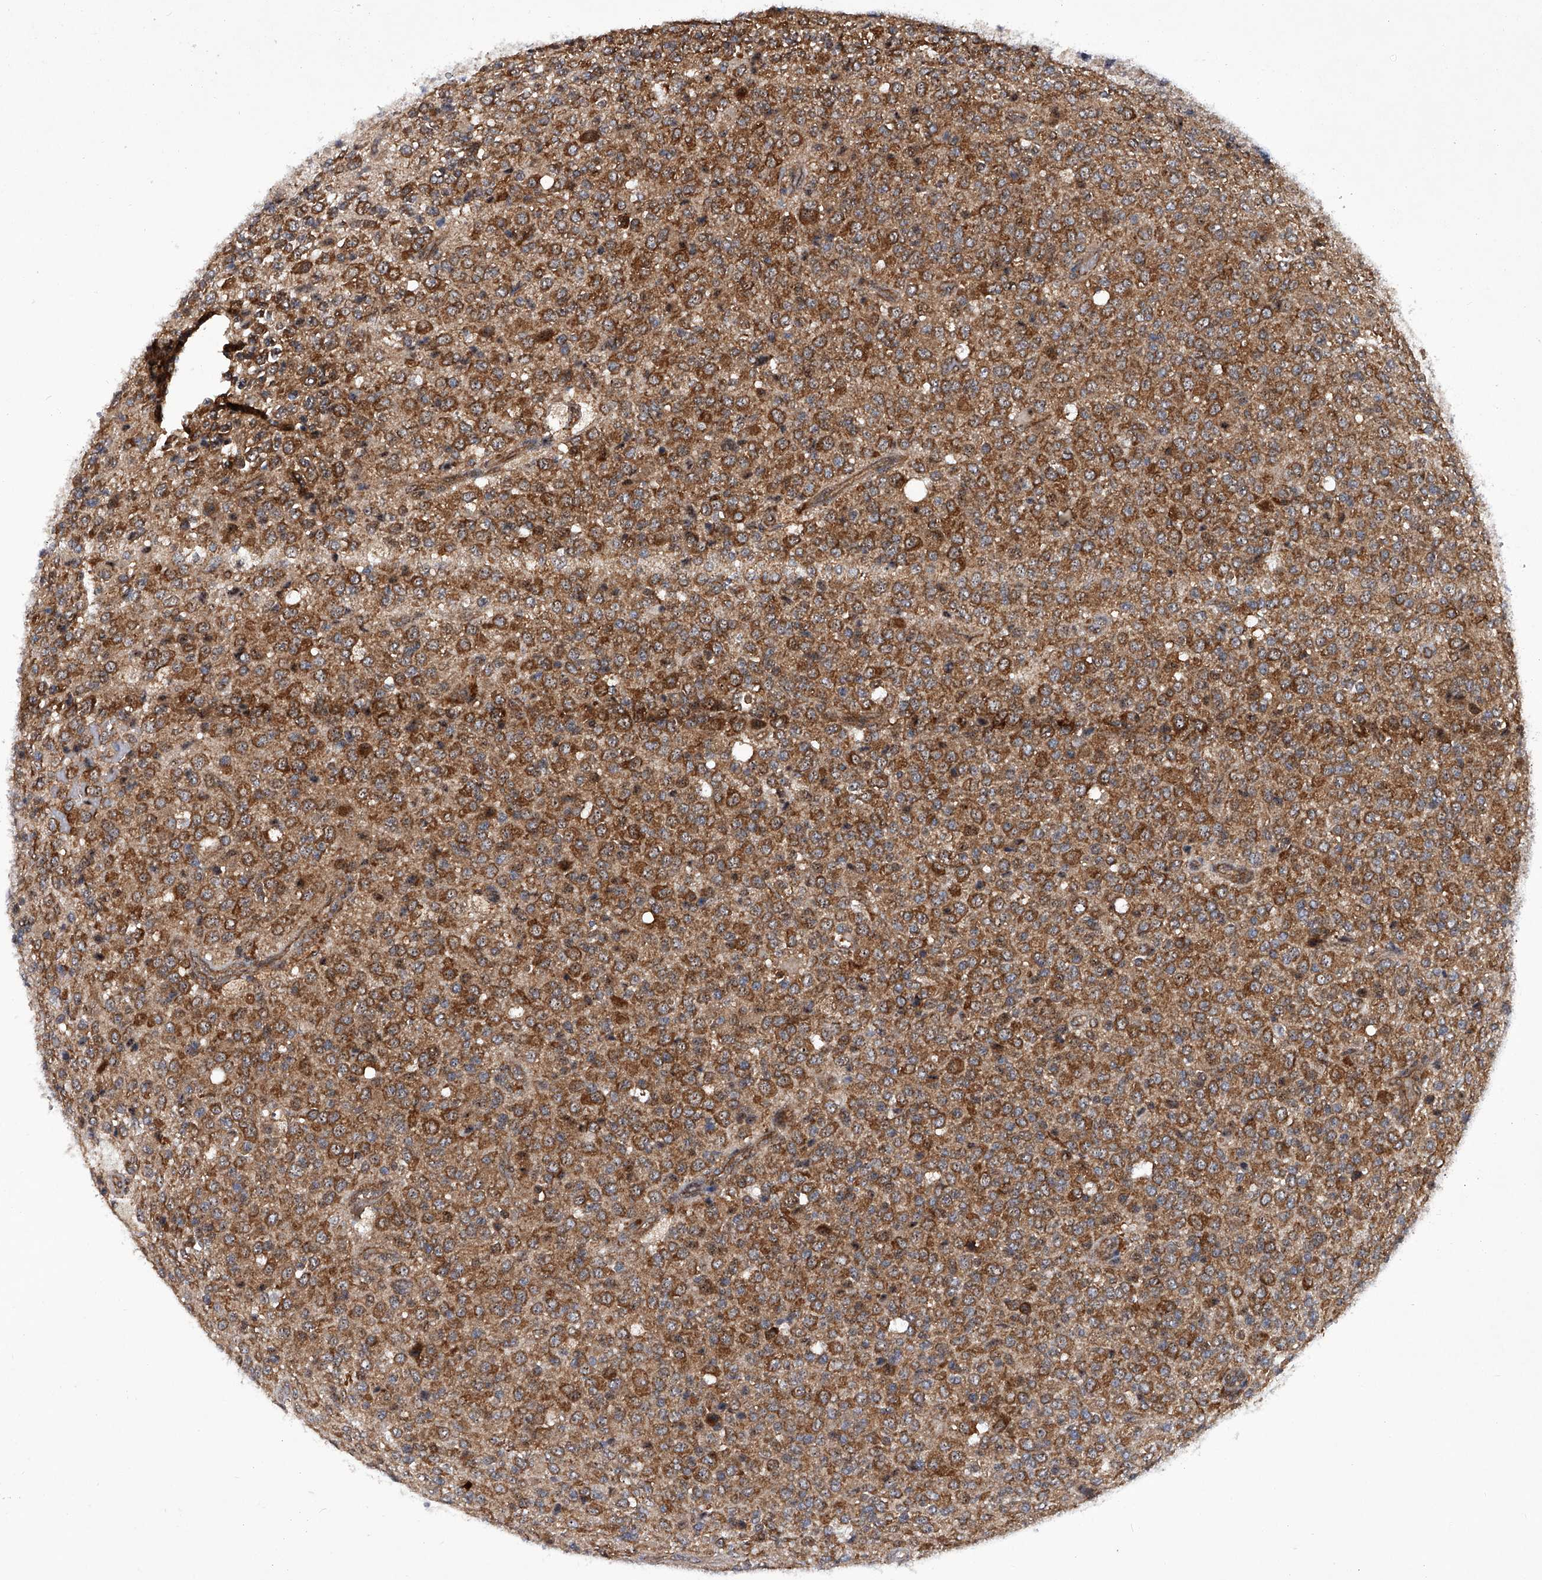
{"staining": {"intensity": "strong", "quantity": ">75%", "location": "cytoplasmic/membranous"}, "tissue": "glioma", "cell_type": "Tumor cells", "image_type": "cancer", "snomed": [{"axis": "morphology", "description": "Glioma, malignant, High grade"}, {"axis": "topography", "description": "pancreas cauda"}], "caption": "Glioma was stained to show a protein in brown. There is high levels of strong cytoplasmic/membranous expression in approximately >75% of tumor cells.", "gene": "CISH", "patient": {"sex": "male", "age": 60}}